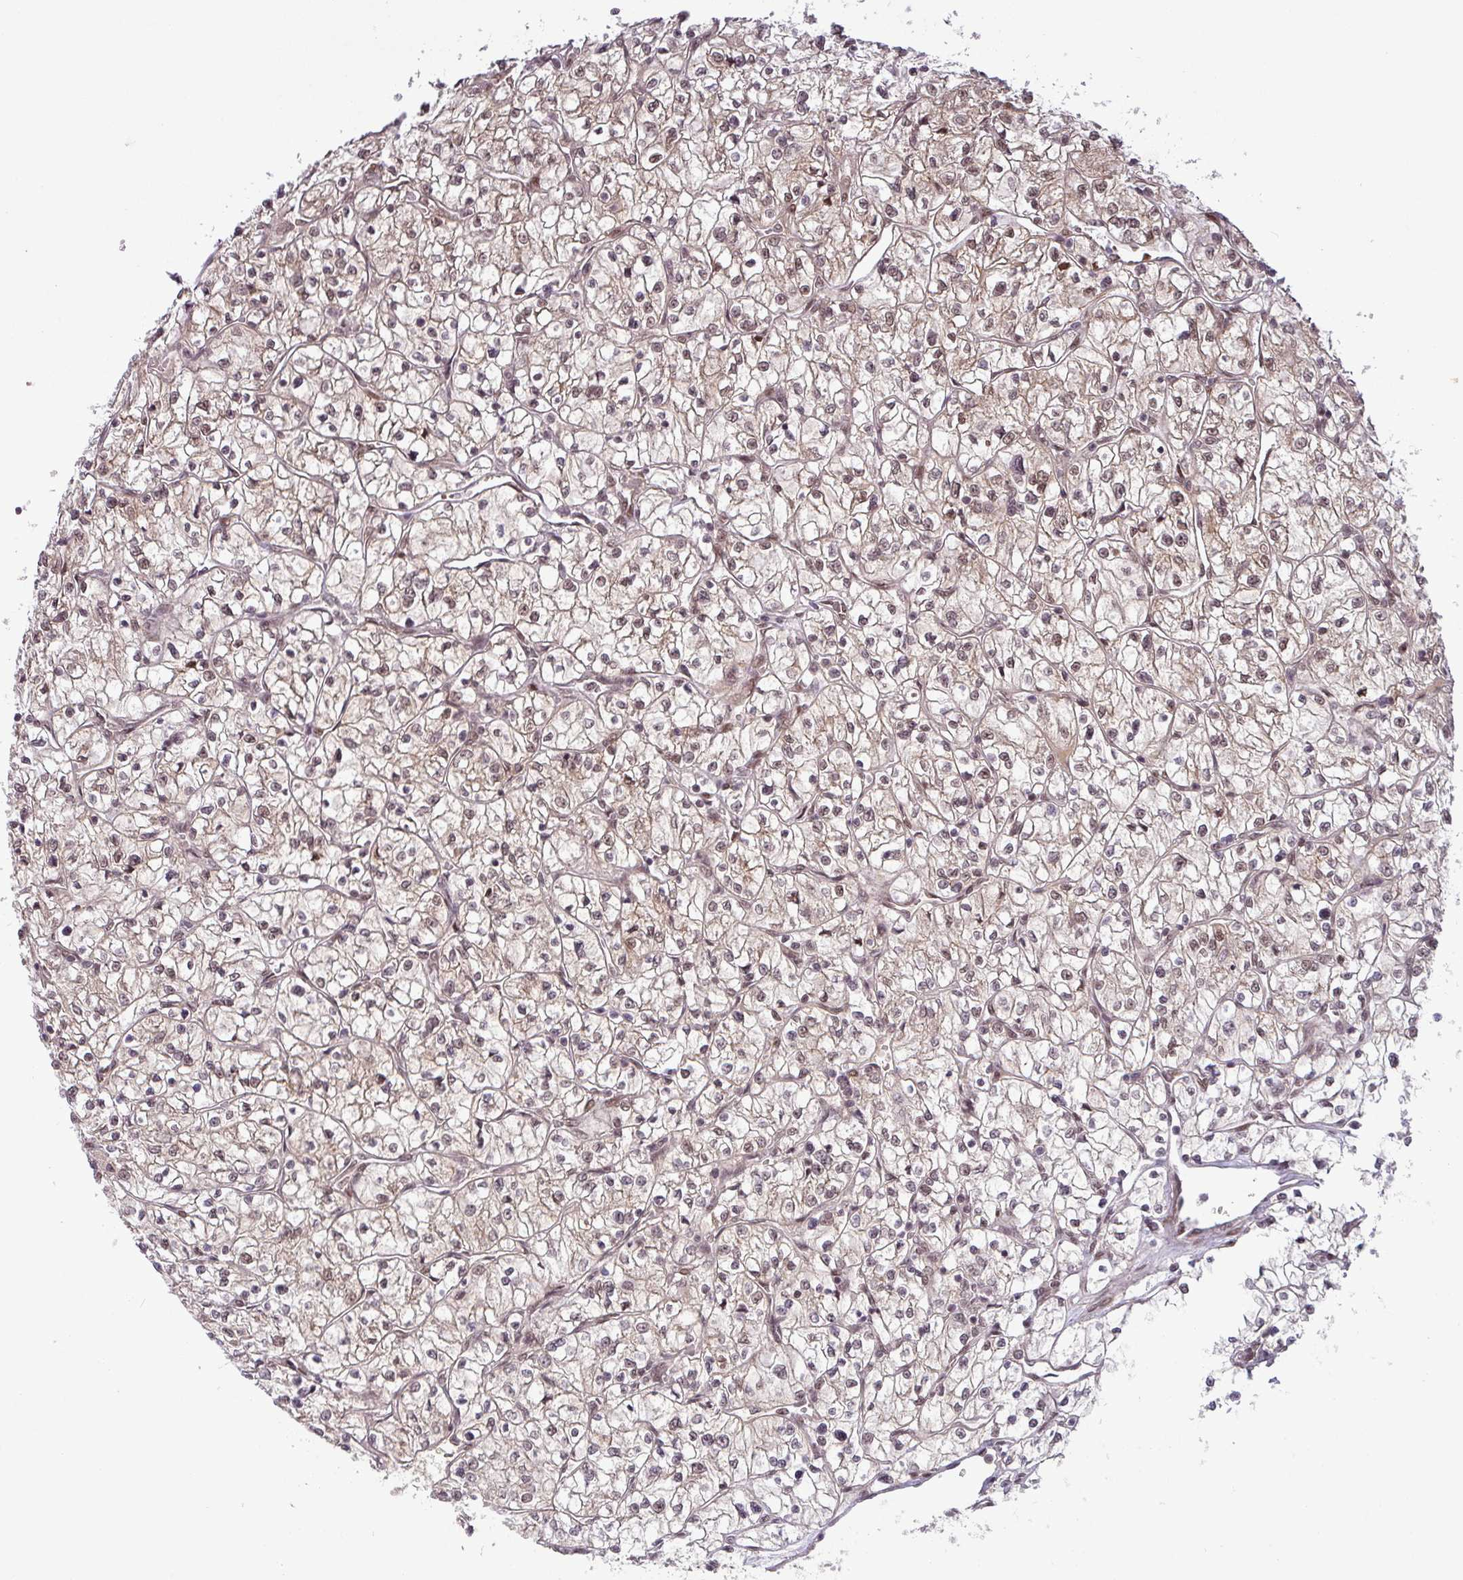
{"staining": {"intensity": "moderate", "quantity": ">75%", "location": "nuclear"}, "tissue": "renal cancer", "cell_type": "Tumor cells", "image_type": "cancer", "snomed": [{"axis": "morphology", "description": "Adenocarcinoma, NOS"}, {"axis": "topography", "description": "Kidney"}], "caption": "The immunohistochemical stain highlights moderate nuclear positivity in tumor cells of adenocarcinoma (renal) tissue.", "gene": "SRSF2", "patient": {"sex": "female", "age": 64}}